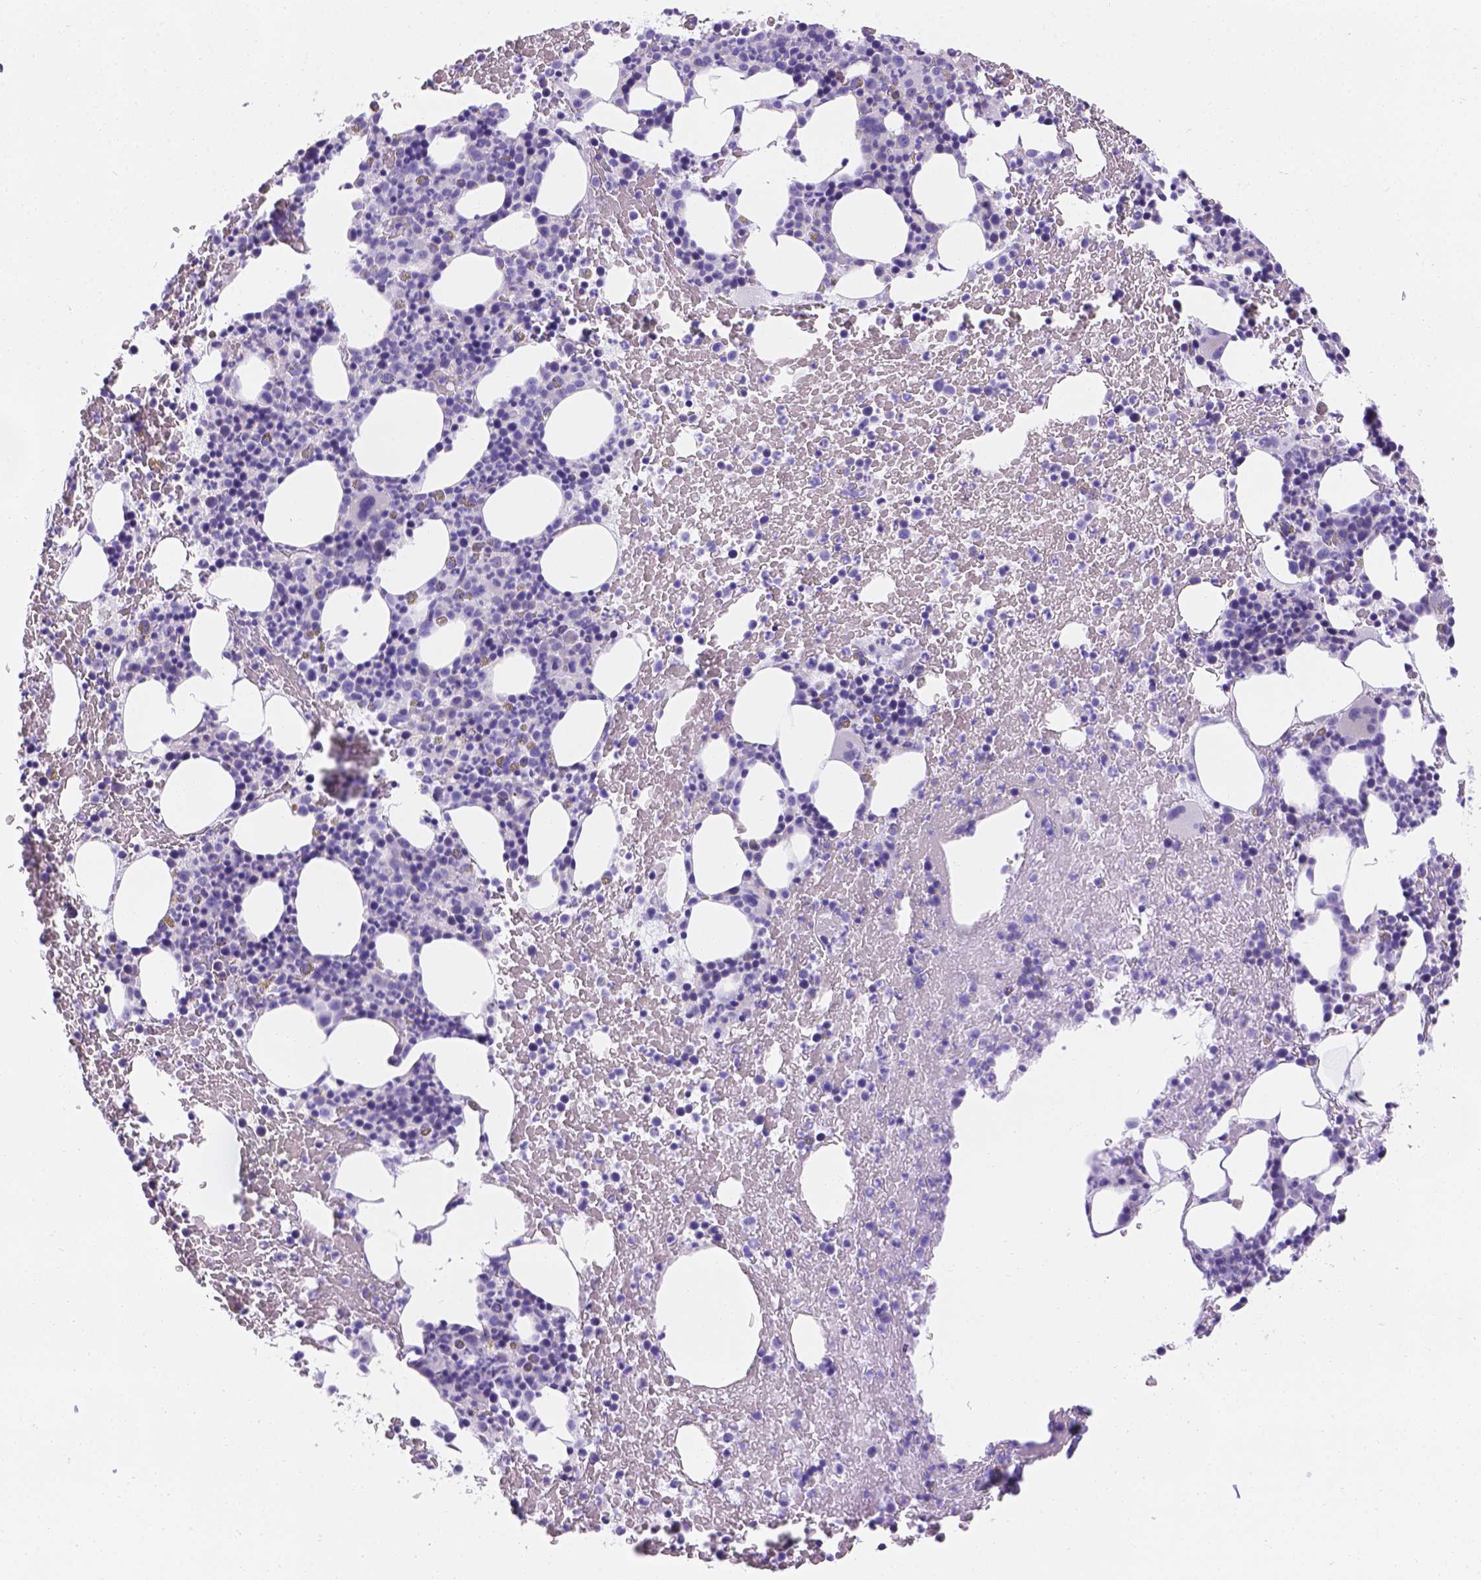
{"staining": {"intensity": "negative", "quantity": "none", "location": "none"}, "tissue": "bone marrow", "cell_type": "Hematopoietic cells", "image_type": "normal", "snomed": [{"axis": "morphology", "description": "Normal tissue, NOS"}, {"axis": "topography", "description": "Bone marrow"}], "caption": "This micrograph is of benign bone marrow stained with IHC to label a protein in brown with the nuclei are counter-stained blue. There is no positivity in hematopoietic cells. (DAB (3,3'-diaminobenzidine) IHC with hematoxylin counter stain).", "gene": "MLN", "patient": {"sex": "male", "age": 72}}